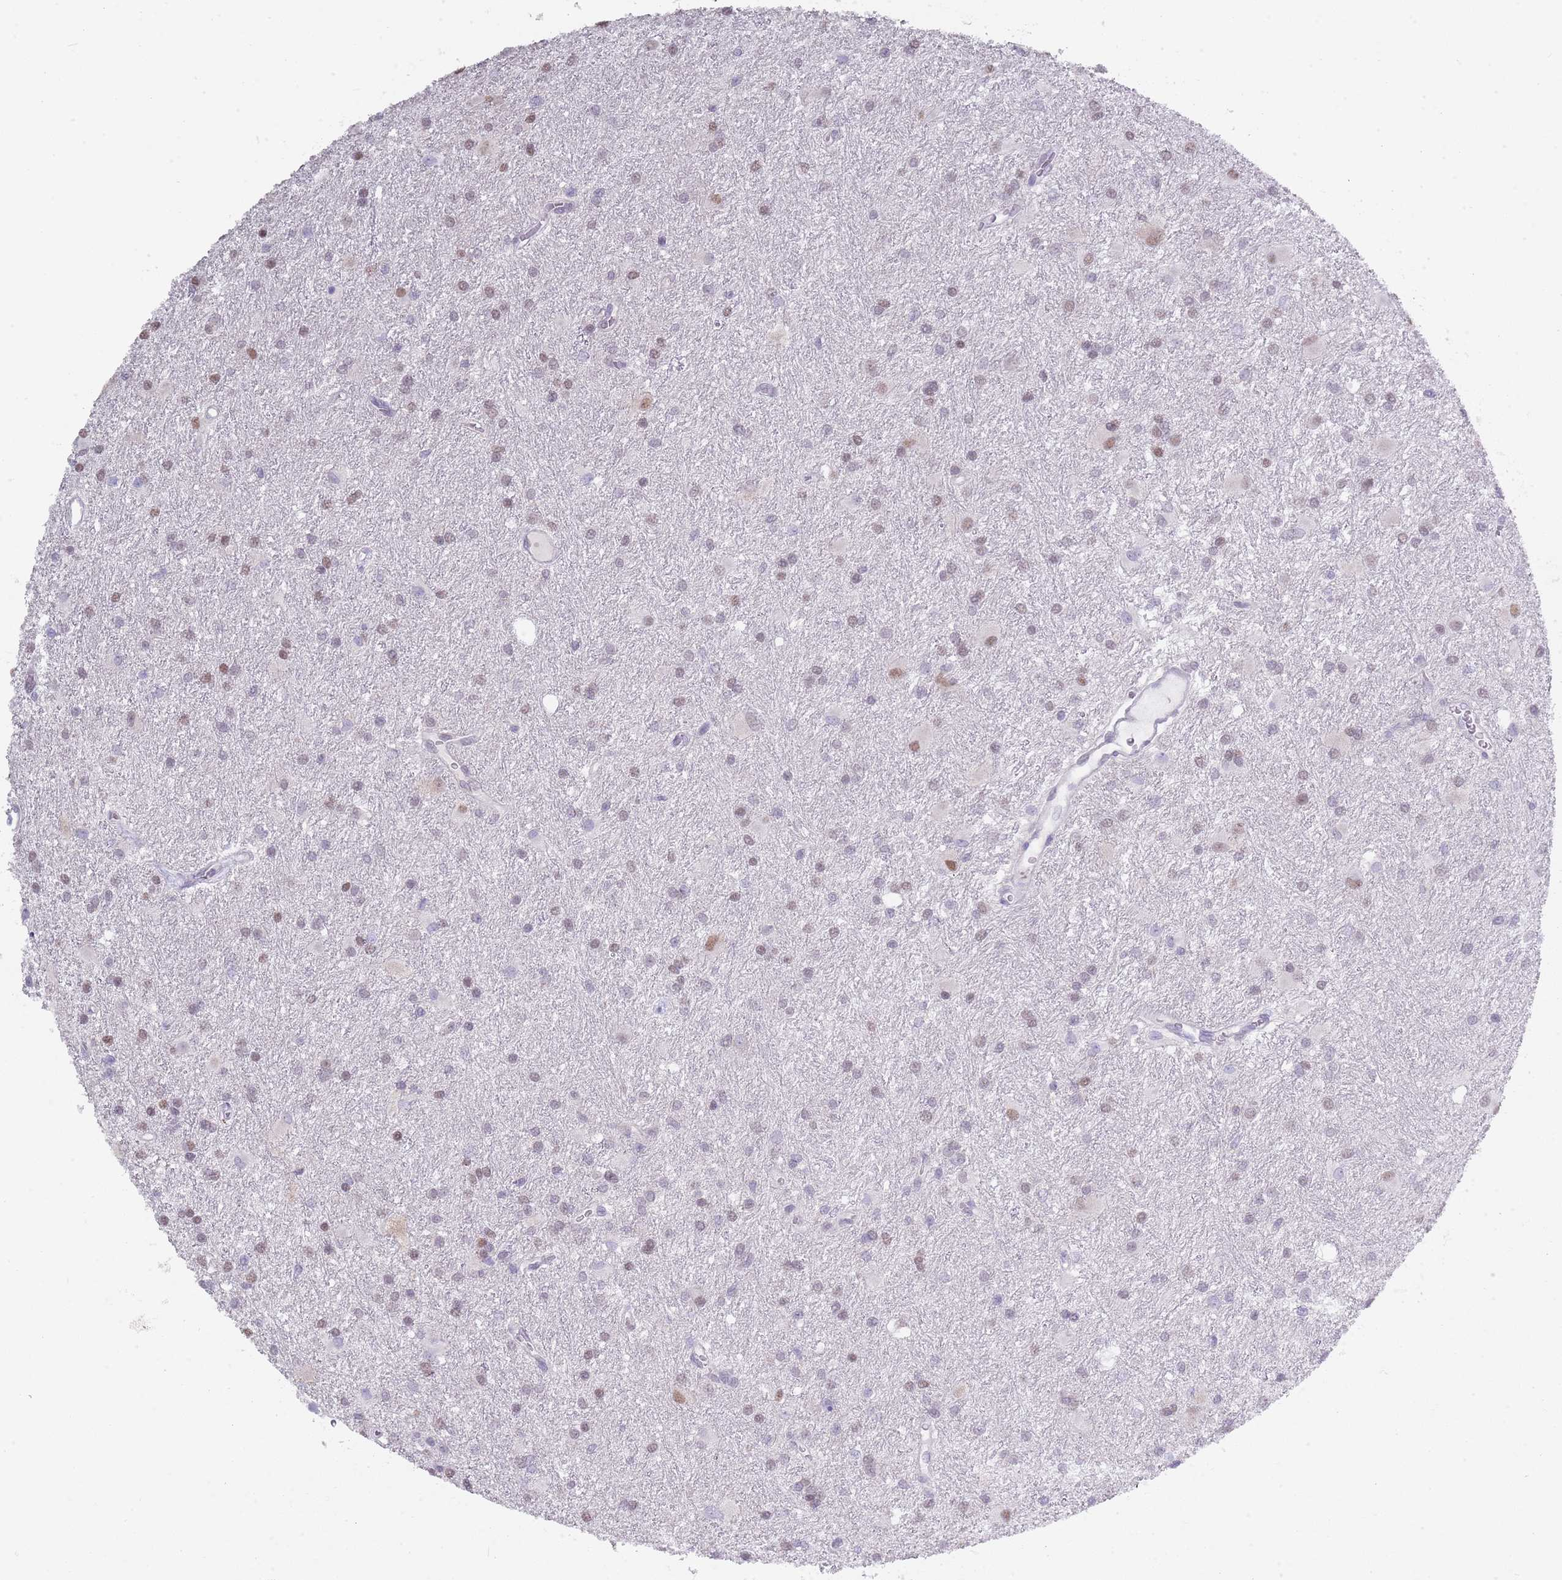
{"staining": {"intensity": "moderate", "quantity": "<25%", "location": "nuclear"}, "tissue": "glioma", "cell_type": "Tumor cells", "image_type": "cancer", "snomed": [{"axis": "morphology", "description": "Glioma, malignant, High grade"}, {"axis": "topography", "description": "Brain"}], "caption": "Approximately <25% of tumor cells in human malignant glioma (high-grade) reveal moderate nuclear protein expression as visualized by brown immunohistochemical staining.", "gene": "SEPHS2", "patient": {"sex": "female", "age": 50}}